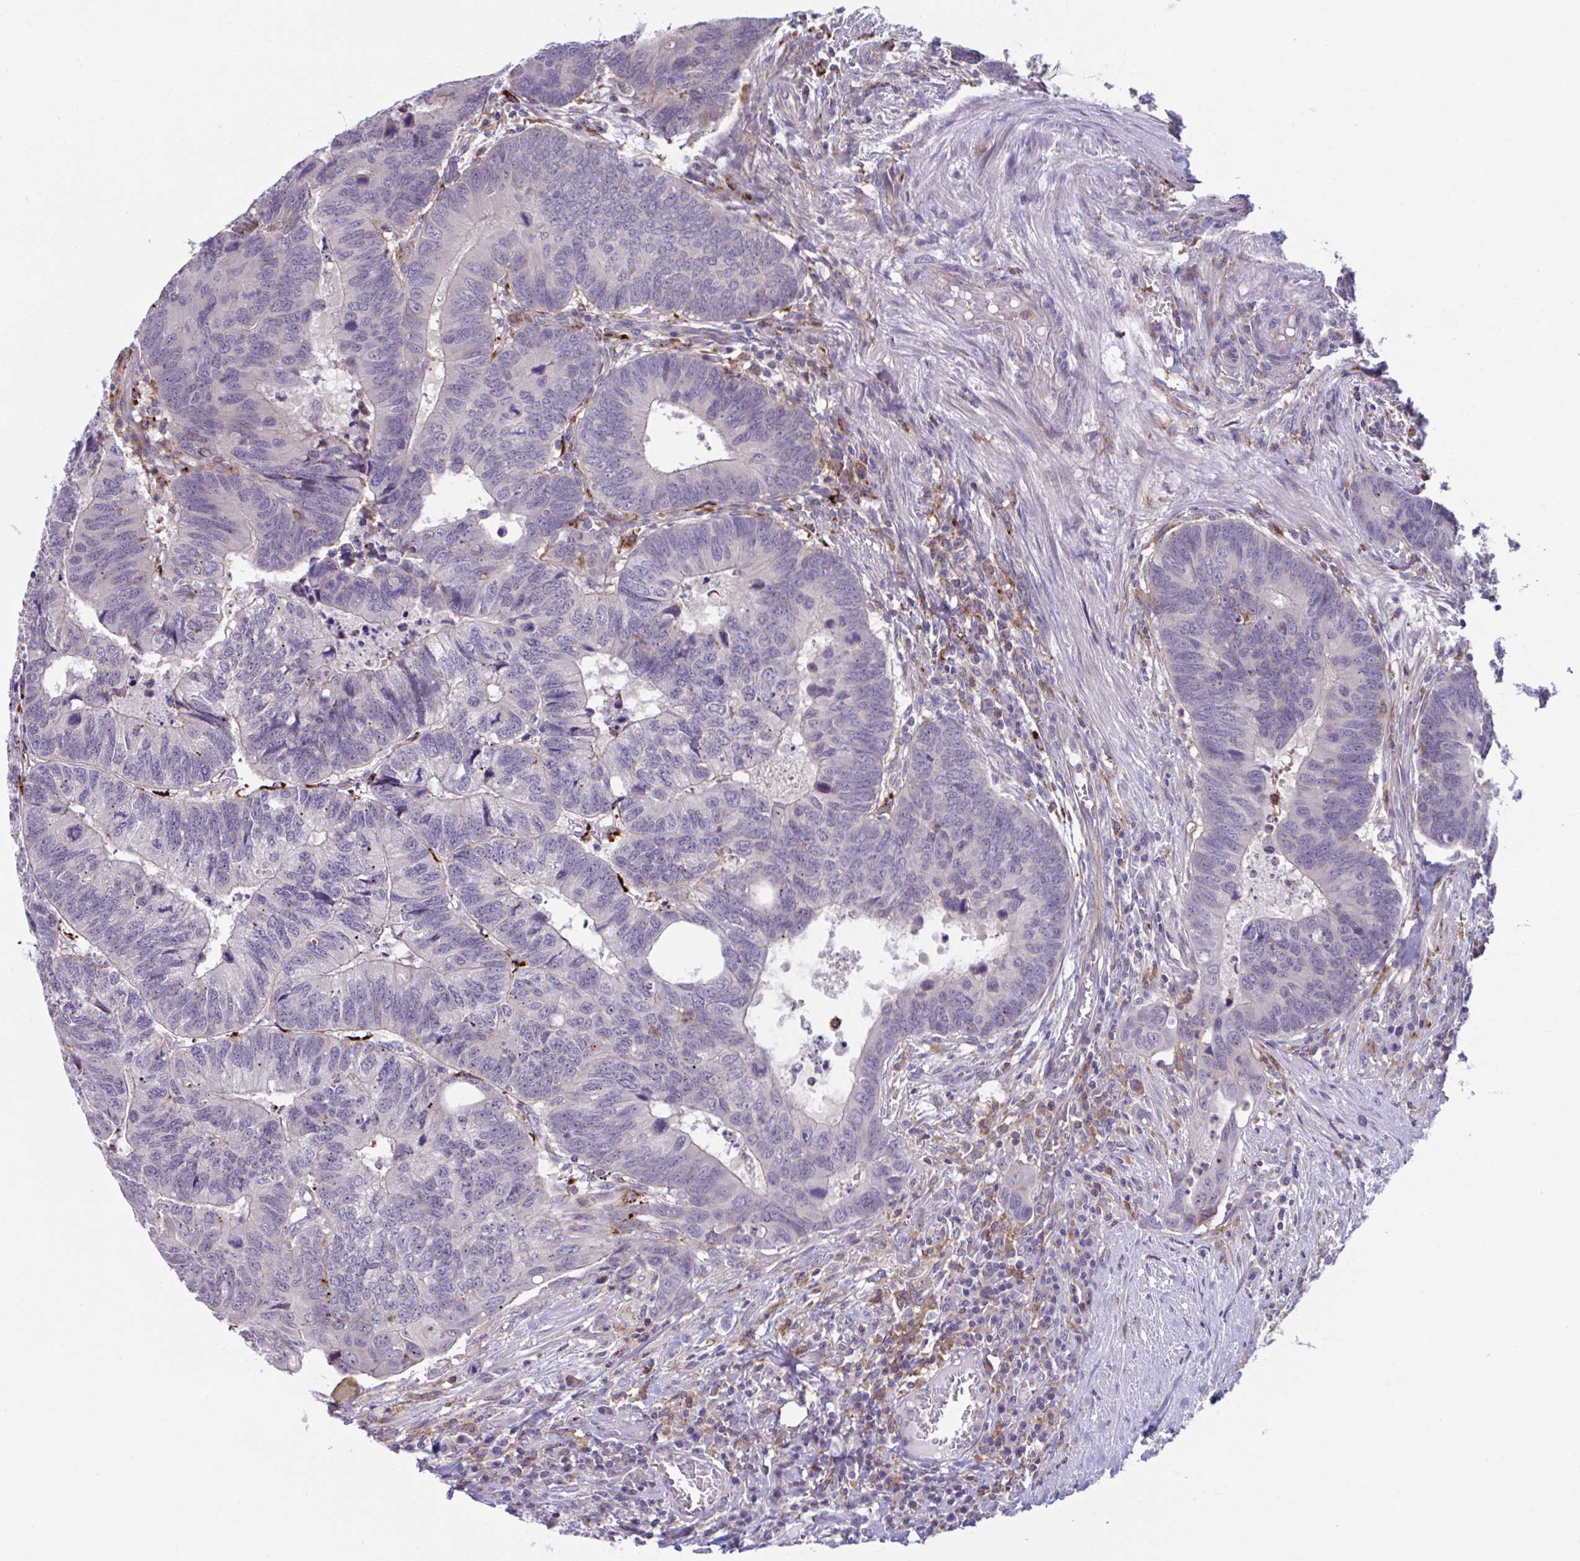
{"staining": {"intensity": "moderate", "quantity": "<25%", "location": "cytoplasmic/membranous"}, "tissue": "colorectal cancer", "cell_type": "Tumor cells", "image_type": "cancer", "snomed": [{"axis": "morphology", "description": "Adenocarcinoma, NOS"}, {"axis": "topography", "description": "Colon"}], "caption": "A high-resolution photomicrograph shows IHC staining of colorectal cancer (adenocarcinoma), which shows moderate cytoplasmic/membranous expression in approximately <25% of tumor cells.", "gene": "ADAT3", "patient": {"sex": "male", "age": 62}}